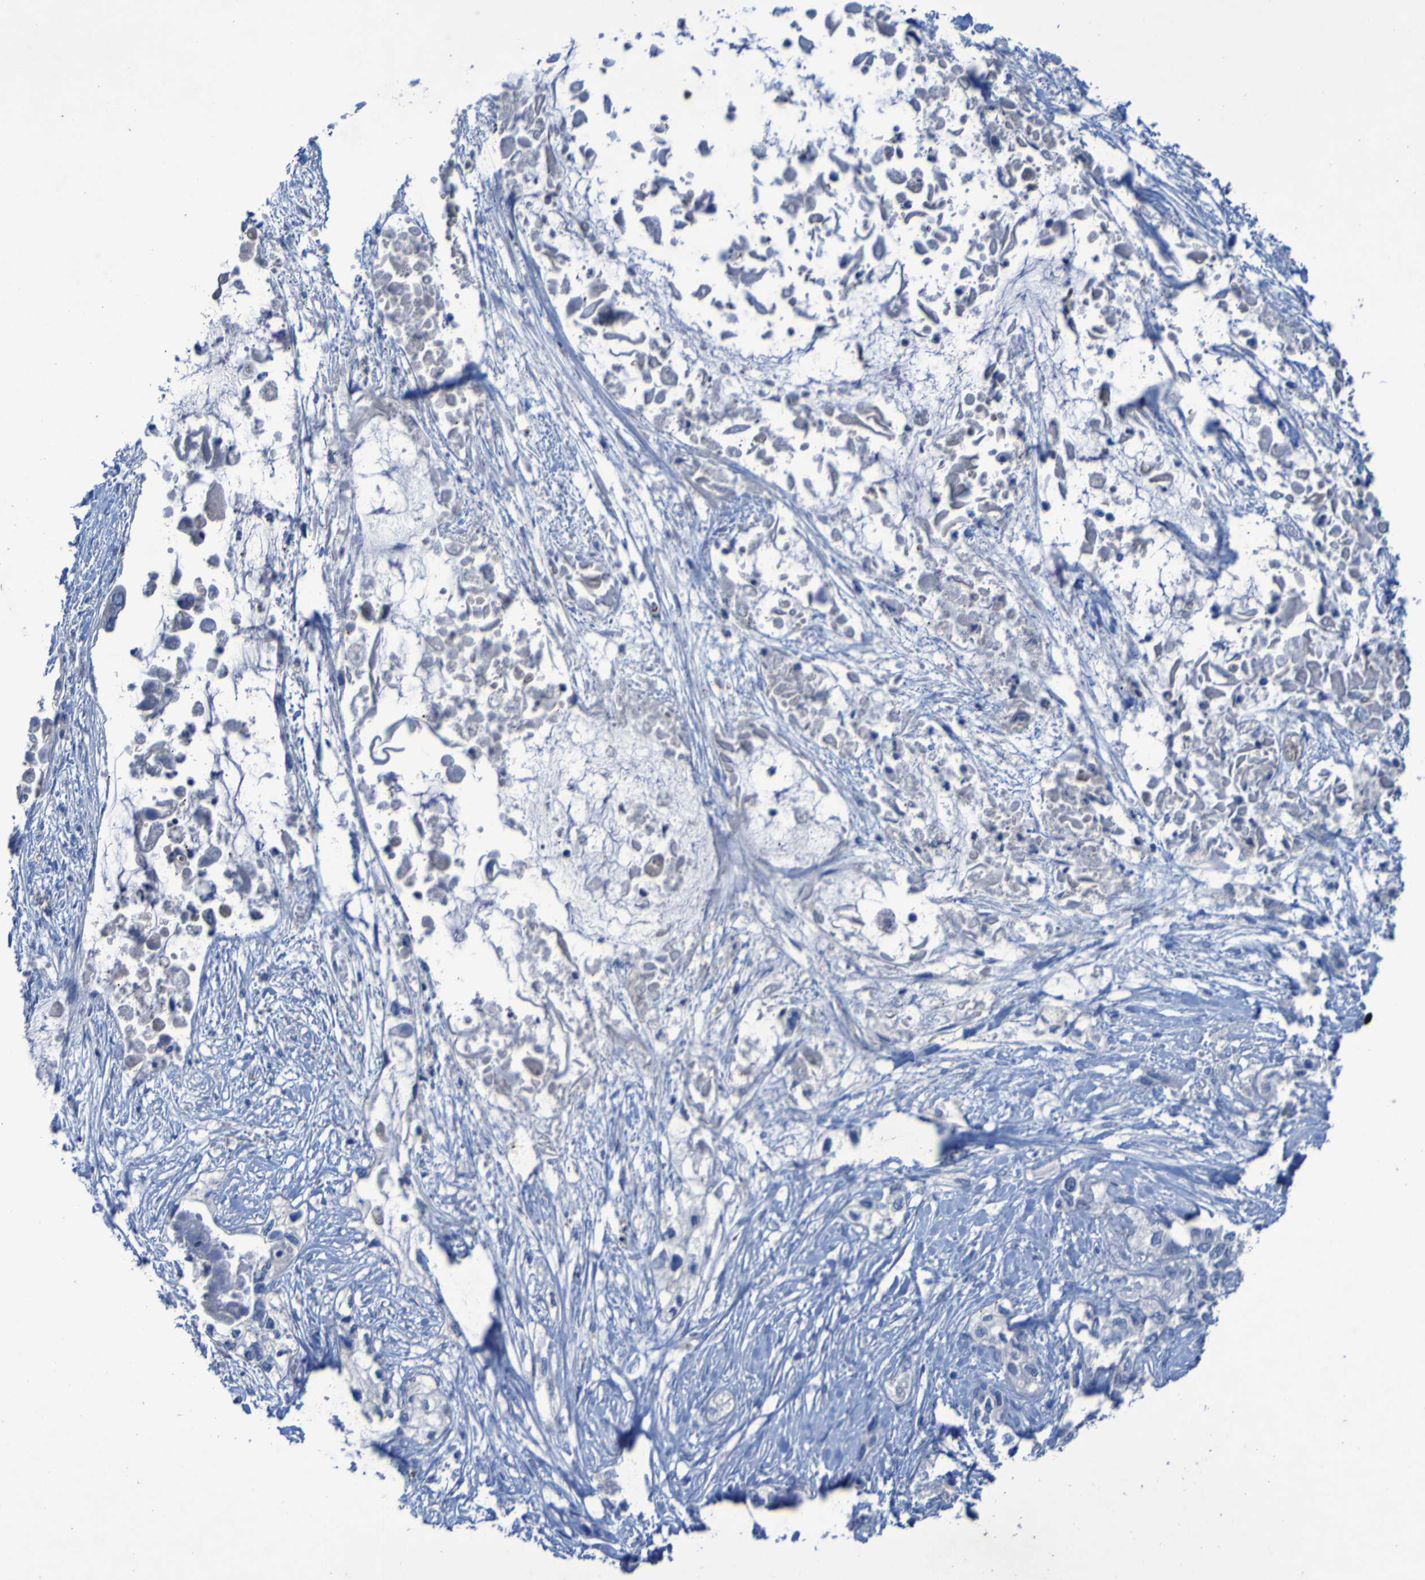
{"staining": {"intensity": "negative", "quantity": "none", "location": "none"}, "tissue": "pancreatic cancer", "cell_type": "Tumor cells", "image_type": "cancer", "snomed": [{"axis": "morphology", "description": "Adenocarcinoma, NOS"}, {"axis": "topography", "description": "Pancreas"}], "caption": "DAB (3,3'-diaminobenzidine) immunohistochemical staining of pancreatic cancer (adenocarcinoma) shows no significant staining in tumor cells.", "gene": "SGK2", "patient": {"sex": "female", "age": 70}}